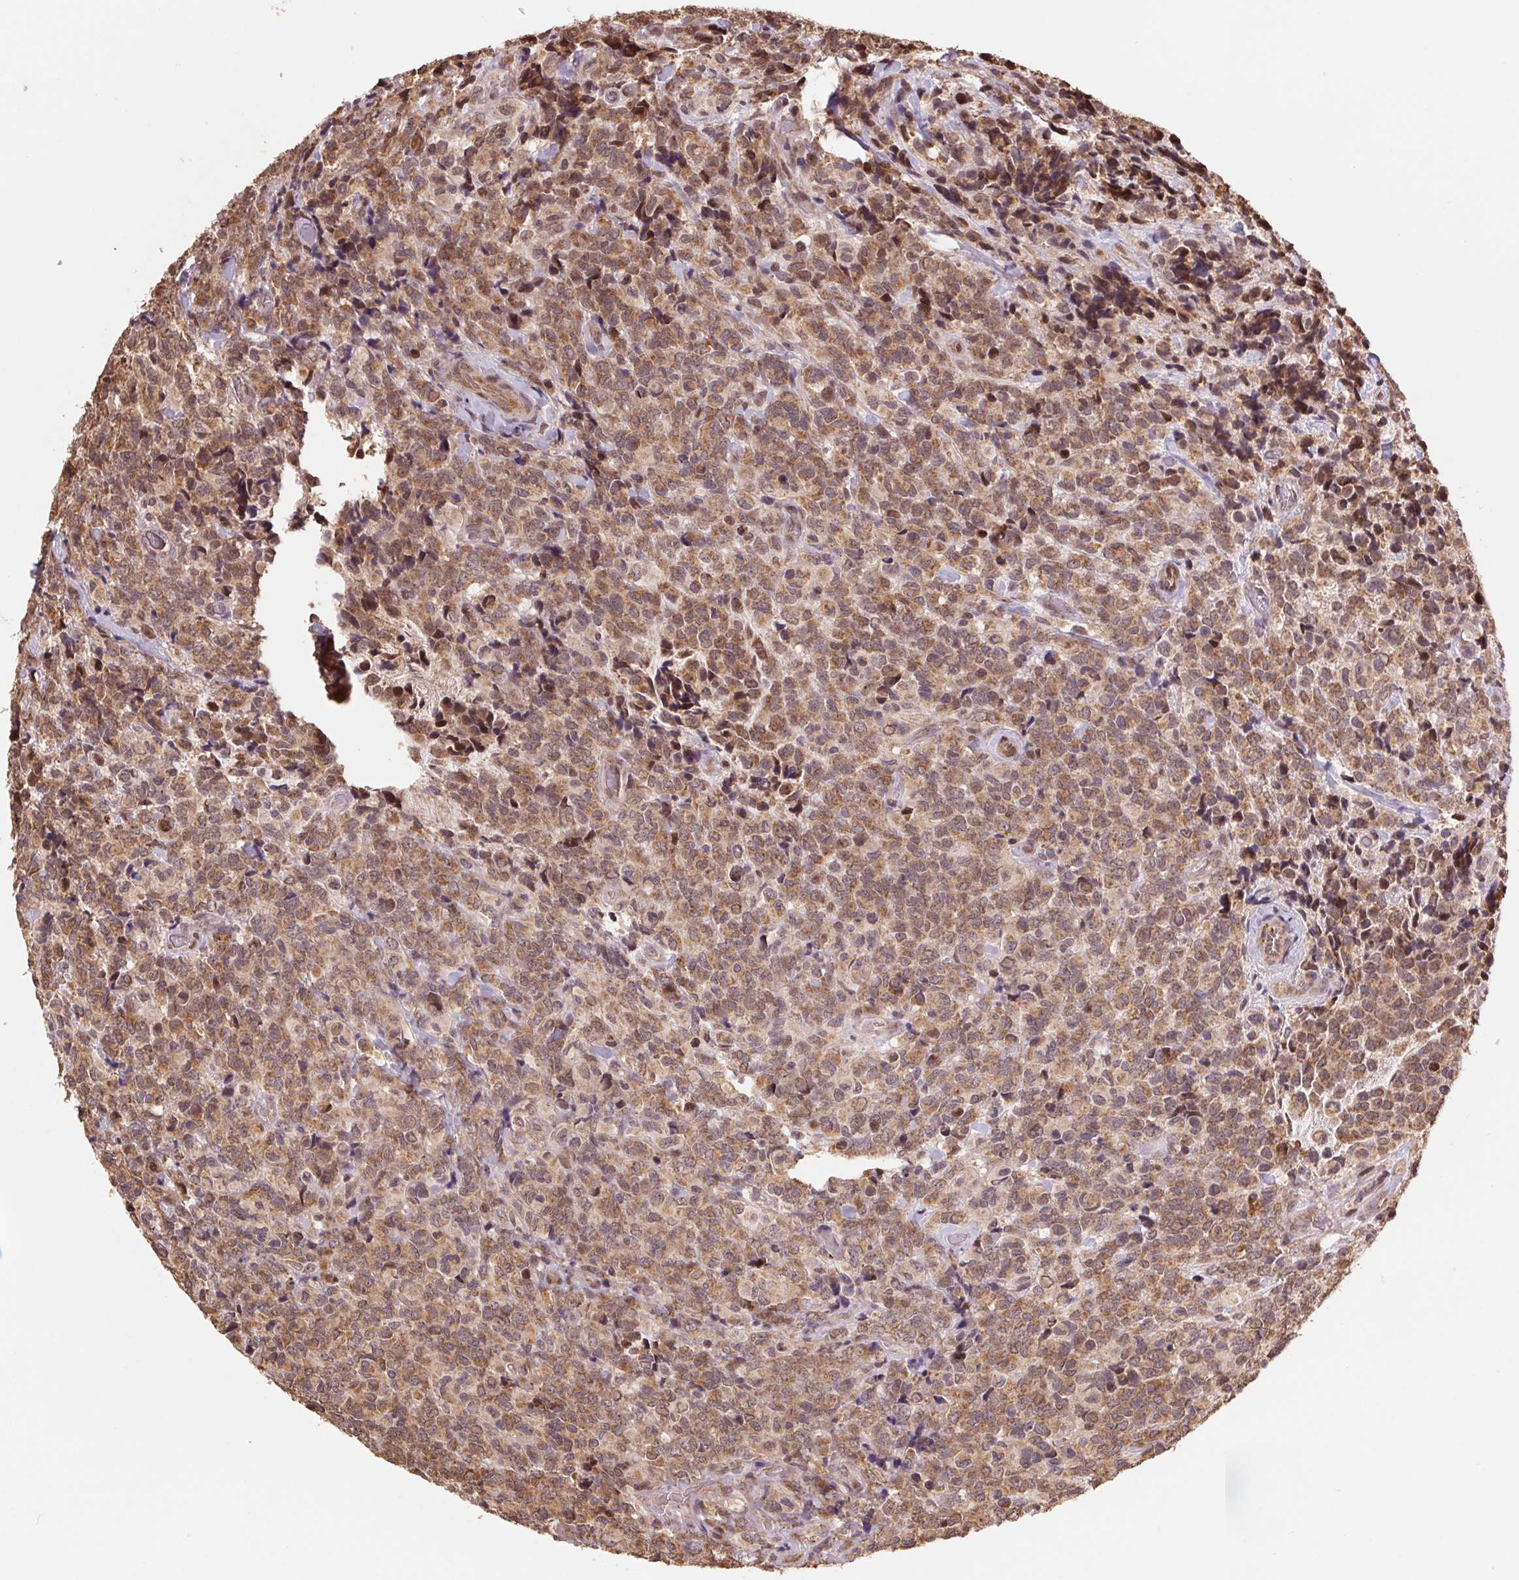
{"staining": {"intensity": "moderate", "quantity": ">75%", "location": "cytoplasmic/membranous,nuclear"}, "tissue": "glioma", "cell_type": "Tumor cells", "image_type": "cancer", "snomed": [{"axis": "morphology", "description": "Glioma, malignant, High grade"}, {"axis": "topography", "description": "Brain"}], "caption": "Tumor cells display medium levels of moderate cytoplasmic/membranous and nuclear positivity in approximately >75% of cells in human malignant high-grade glioma. (DAB IHC with brightfield microscopy, high magnification).", "gene": "PDHA1", "patient": {"sex": "male", "age": 39}}